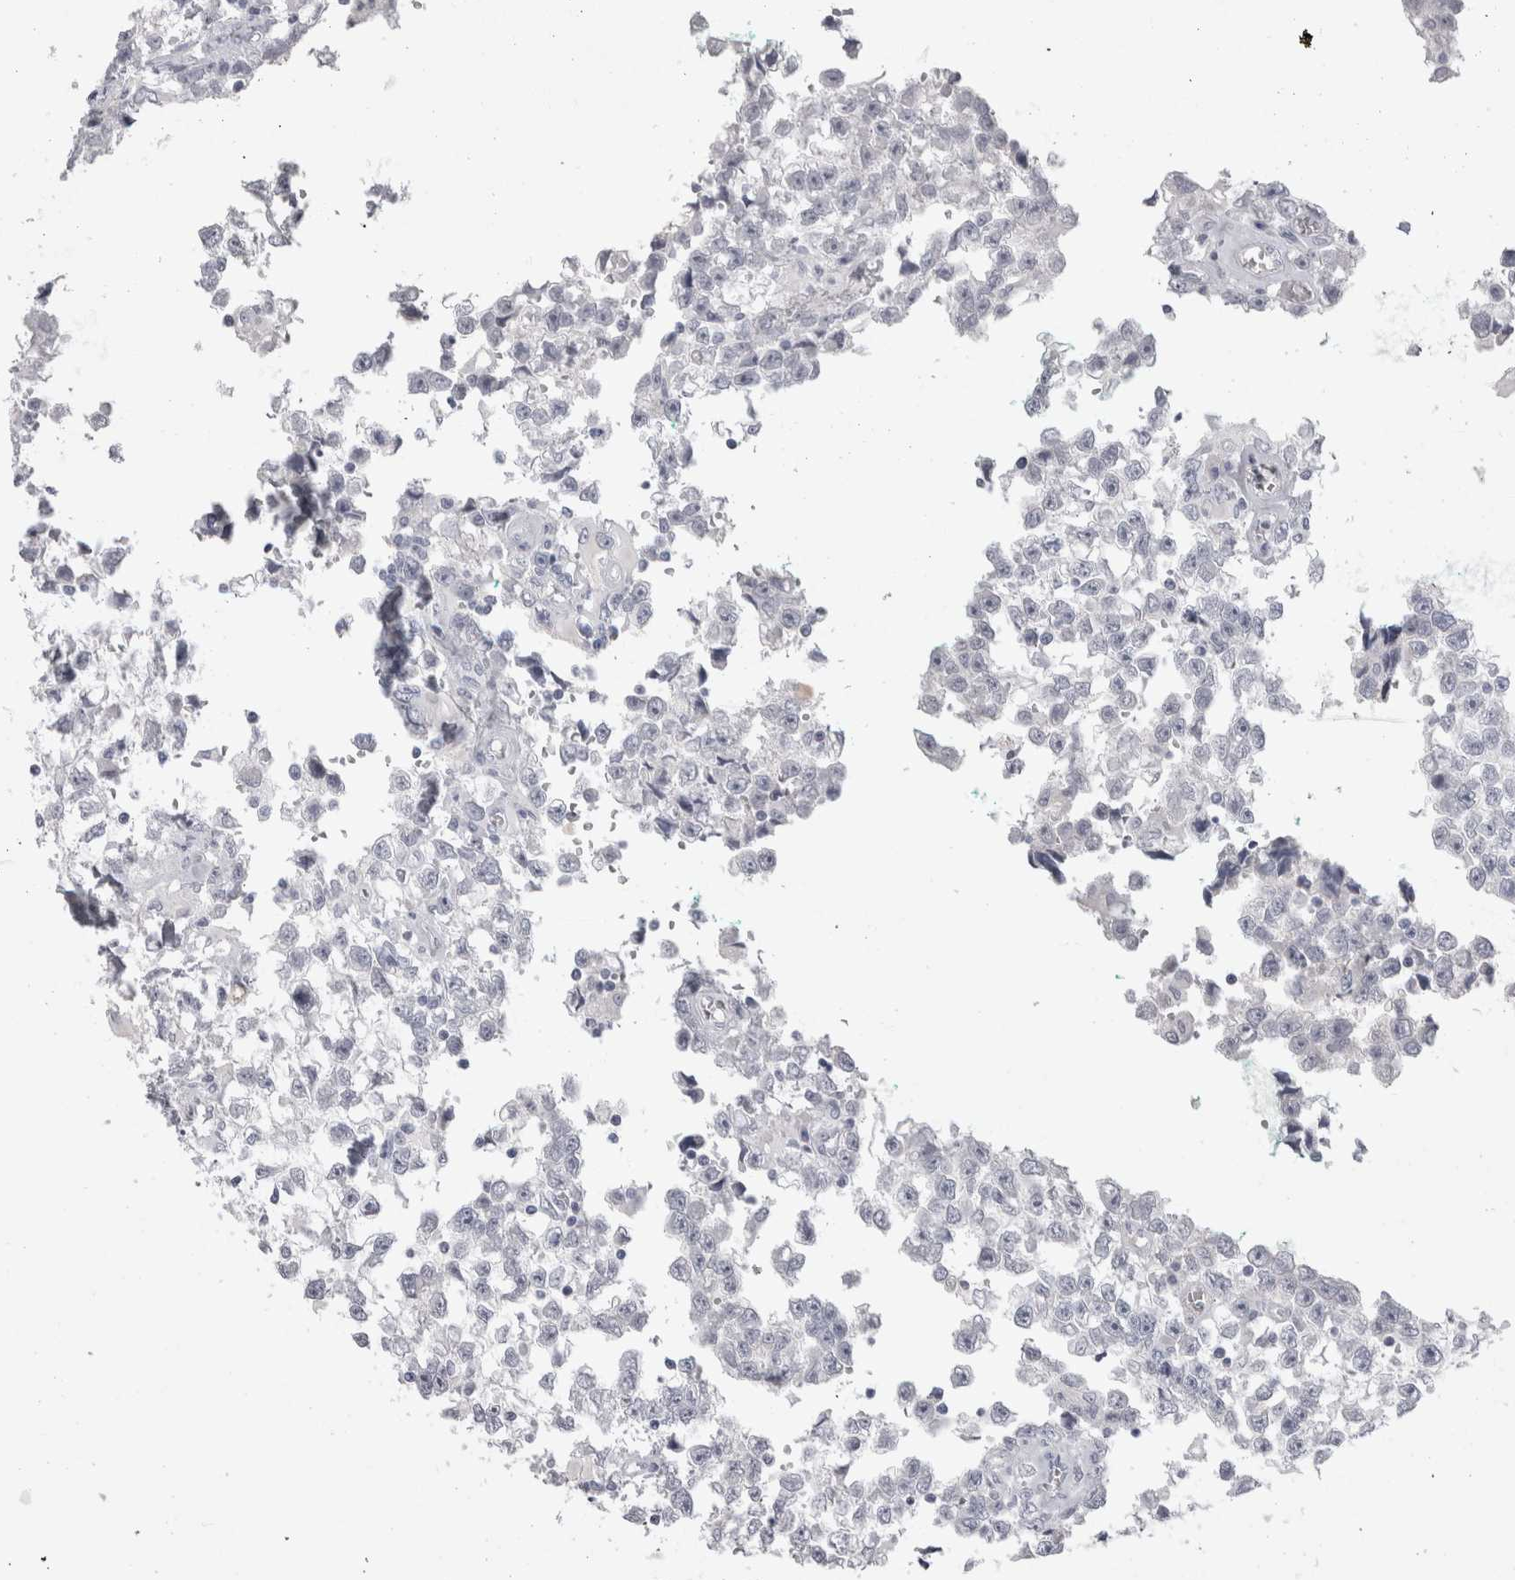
{"staining": {"intensity": "negative", "quantity": "none", "location": "none"}, "tissue": "testis cancer", "cell_type": "Tumor cells", "image_type": "cancer", "snomed": [{"axis": "morphology", "description": "Seminoma, NOS"}, {"axis": "morphology", "description": "Carcinoma, Embryonal, NOS"}, {"axis": "topography", "description": "Testis"}], "caption": "Tumor cells are negative for protein expression in human testis embryonal carcinoma.", "gene": "ADAM2", "patient": {"sex": "male", "age": 51}}